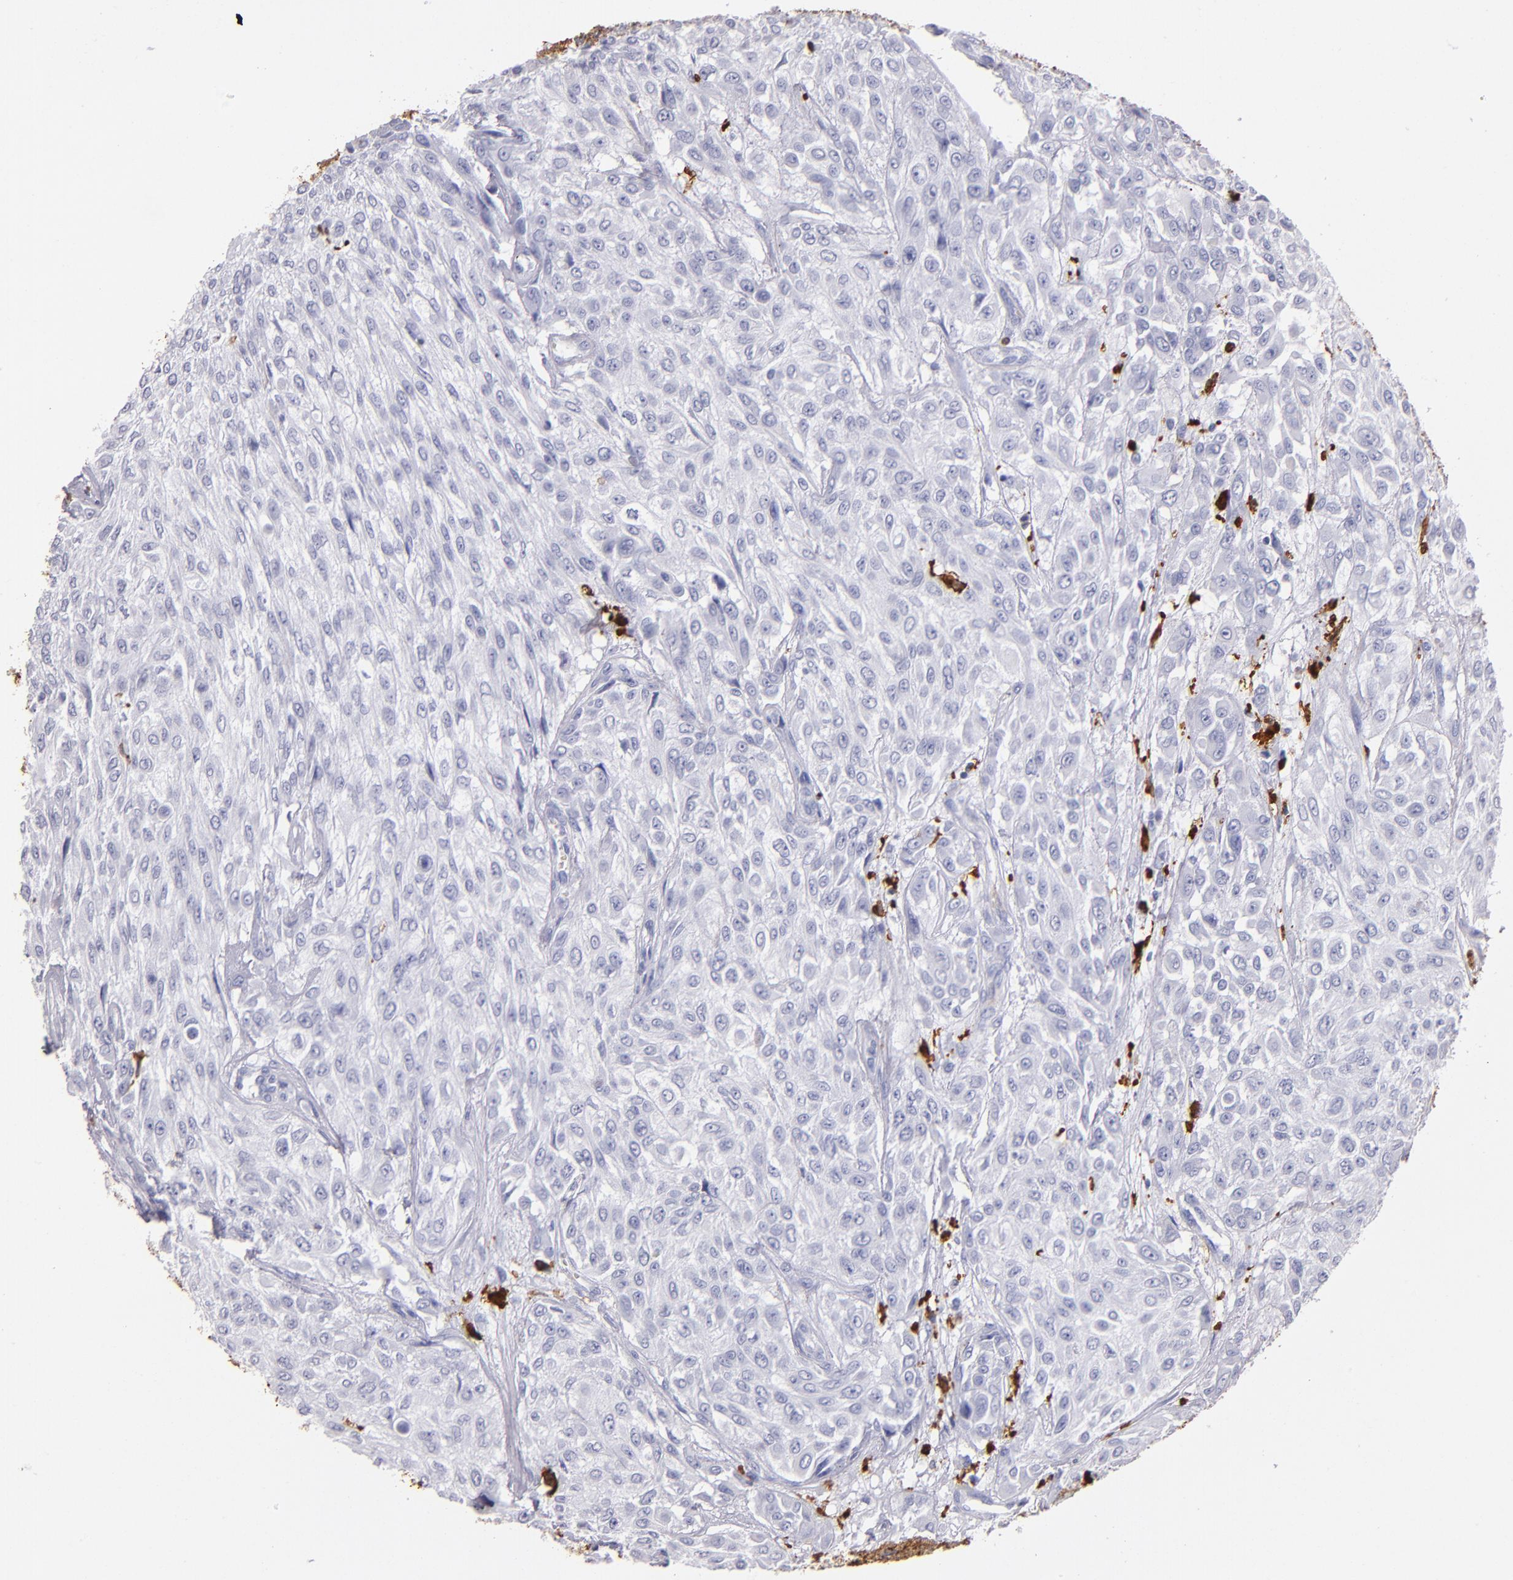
{"staining": {"intensity": "weak", "quantity": "25%-75%", "location": "cytoplasmic/membranous"}, "tissue": "urothelial cancer", "cell_type": "Tumor cells", "image_type": "cancer", "snomed": [{"axis": "morphology", "description": "Urothelial carcinoma, High grade"}, {"axis": "topography", "description": "Urinary bladder"}], "caption": "Approximately 25%-75% of tumor cells in human urothelial carcinoma (high-grade) exhibit weak cytoplasmic/membranous protein positivity as visualized by brown immunohistochemical staining.", "gene": "HLA-DRA", "patient": {"sex": "male", "age": 57}}